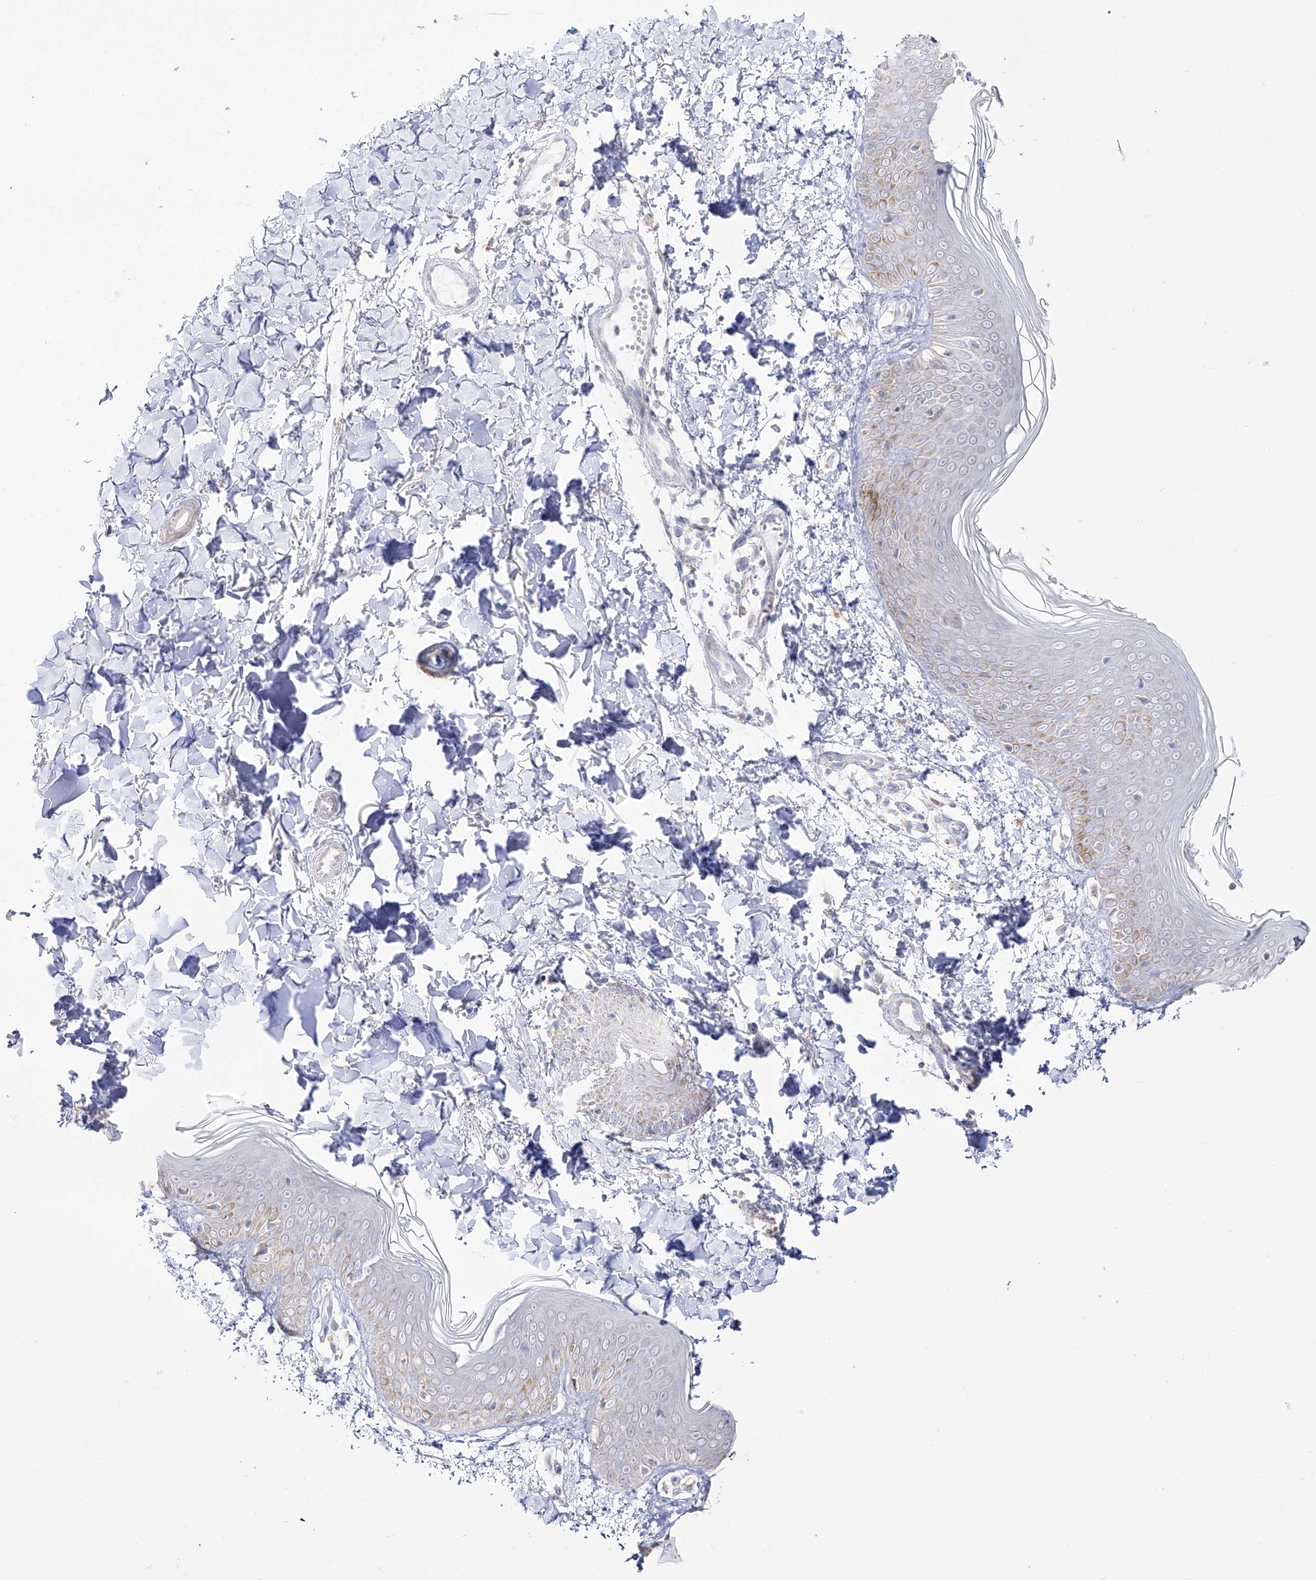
{"staining": {"intensity": "negative", "quantity": "none", "location": "none"}, "tissue": "skin", "cell_type": "Fibroblasts", "image_type": "normal", "snomed": [{"axis": "morphology", "description": "Normal tissue, NOS"}, {"axis": "topography", "description": "Skin"}], "caption": "Photomicrograph shows no protein positivity in fibroblasts of normal skin. The staining is performed using DAB brown chromogen with nuclei counter-stained in using hematoxylin.", "gene": "RCHY1", "patient": {"sex": "male", "age": 37}}